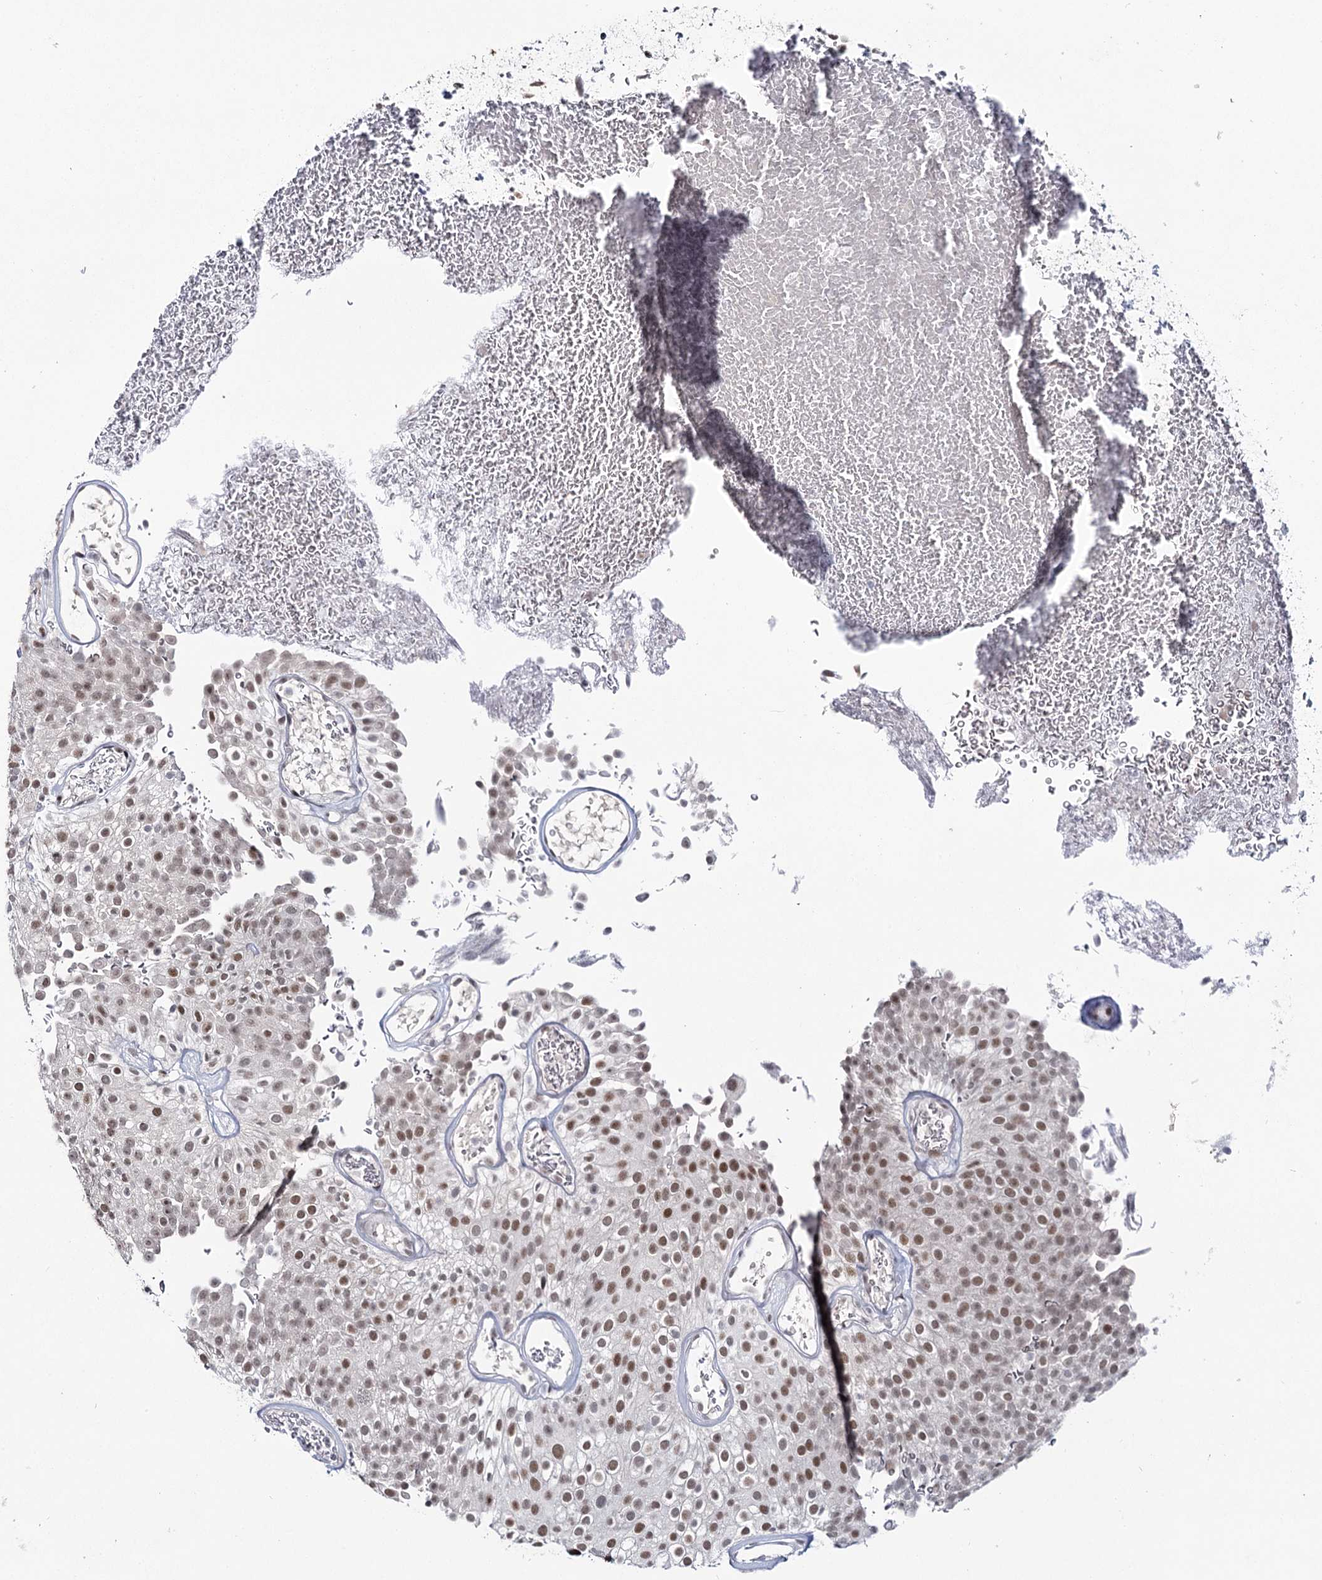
{"staining": {"intensity": "moderate", "quantity": ">75%", "location": "nuclear"}, "tissue": "urothelial cancer", "cell_type": "Tumor cells", "image_type": "cancer", "snomed": [{"axis": "morphology", "description": "Urothelial carcinoma, Low grade"}, {"axis": "topography", "description": "Urinary bladder"}], "caption": "The photomicrograph displays a brown stain indicating the presence of a protein in the nuclear of tumor cells in urothelial cancer. The staining was performed using DAB (3,3'-diaminobenzidine), with brown indicating positive protein expression. Nuclei are stained blue with hematoxylin.", "gene": "SCAF8", "patient": {"sex": "male", "age": 78}}